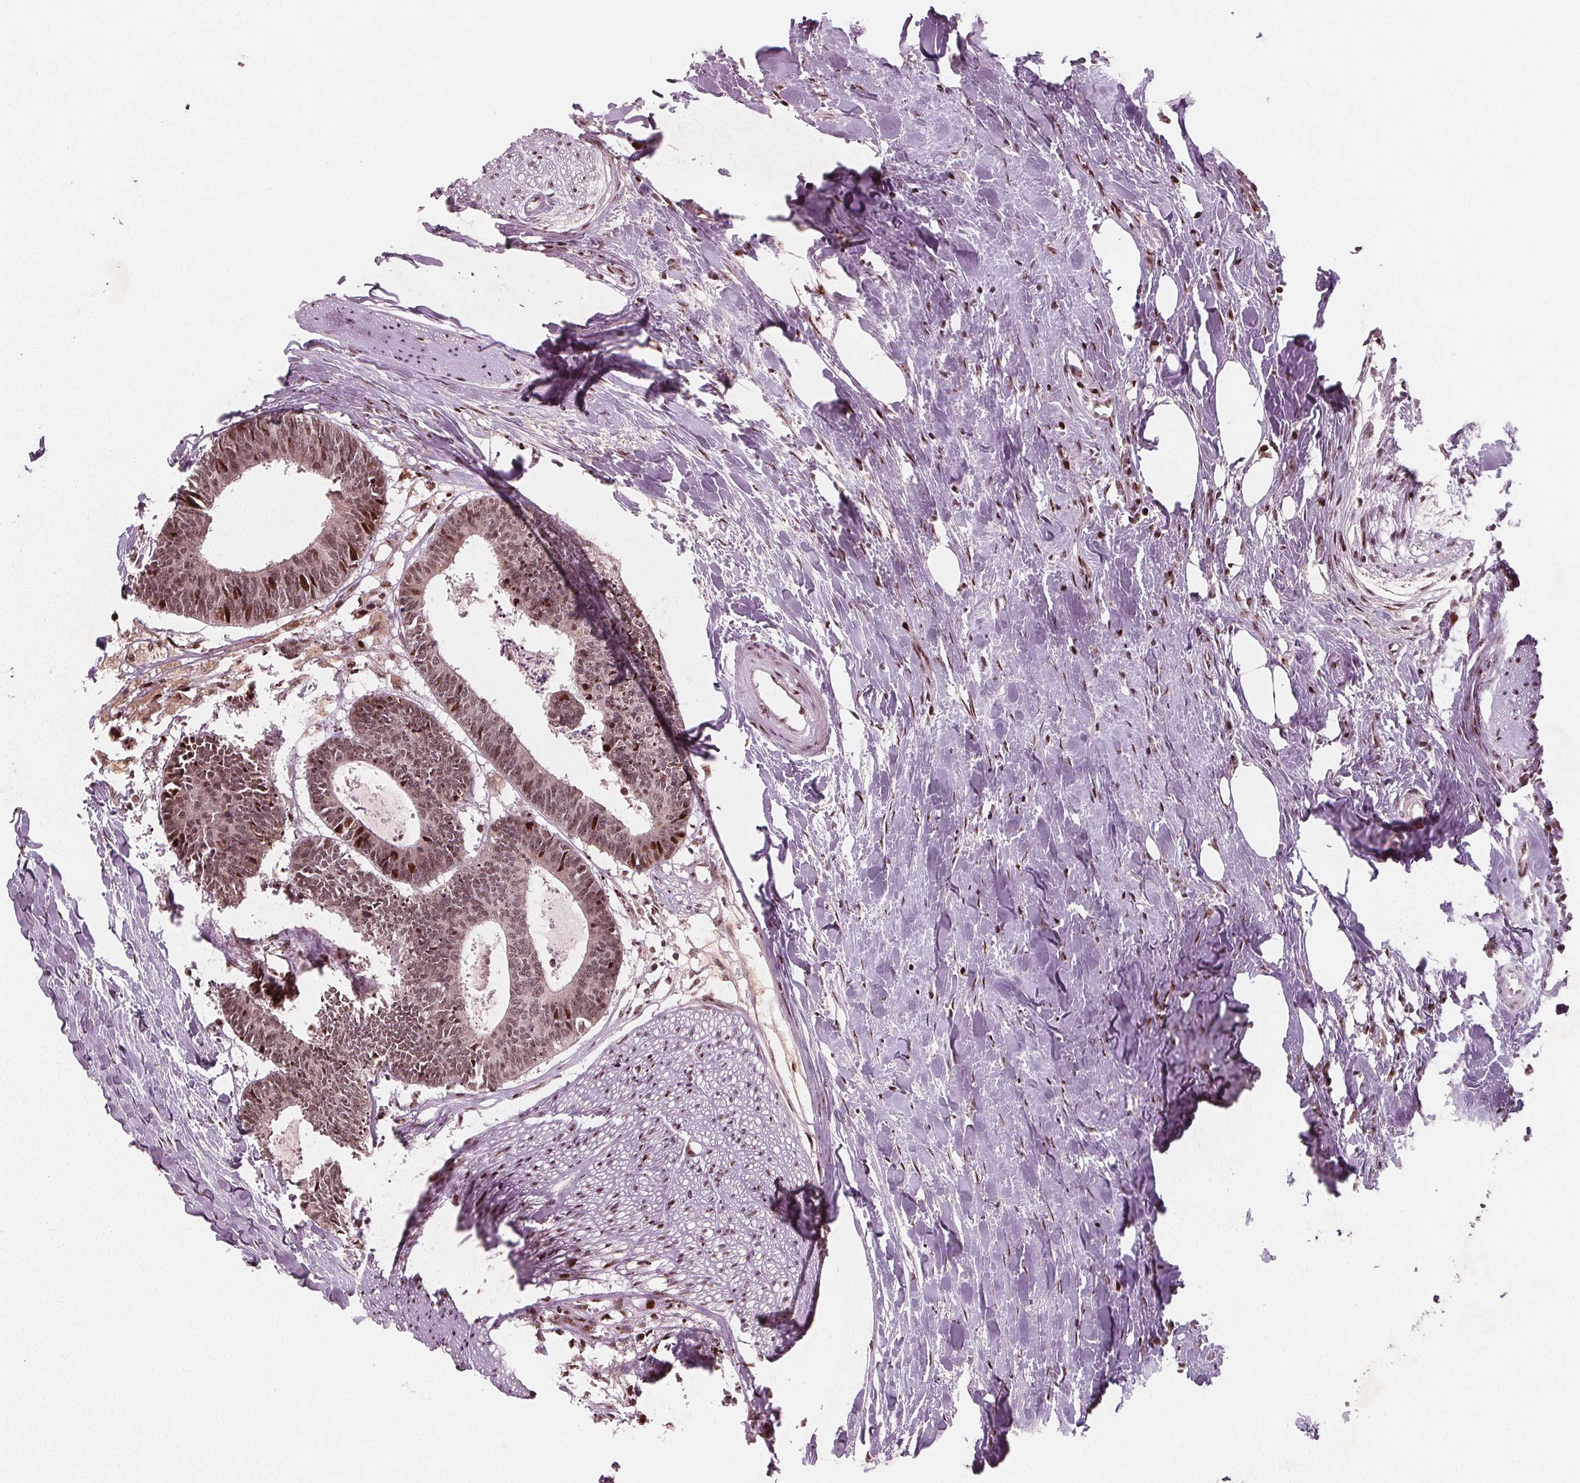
{"staining": {"intensity": "weak", "quantity": "25%-75%", "location": "nuclear"}, "tissue": "colorectal cancer", "cell_type": "Tumor cells", "image_type": "cancer", "snomed": [{"axis": "morphology", "description": "Adenocarcinoma, NOS"}, {"axis": "topography", "description": "Colon"}, {"axis": "topography", "description": "Rectum"}], "caption": "Human colorectal cancer (adenocarcinoma) stained for a protein (brown) displays weak nuclear positive expression in approximately 25%-75% of tumor cells.", "gene": "SNRNP35", "patient": {"sex": "male", "age": 57}}